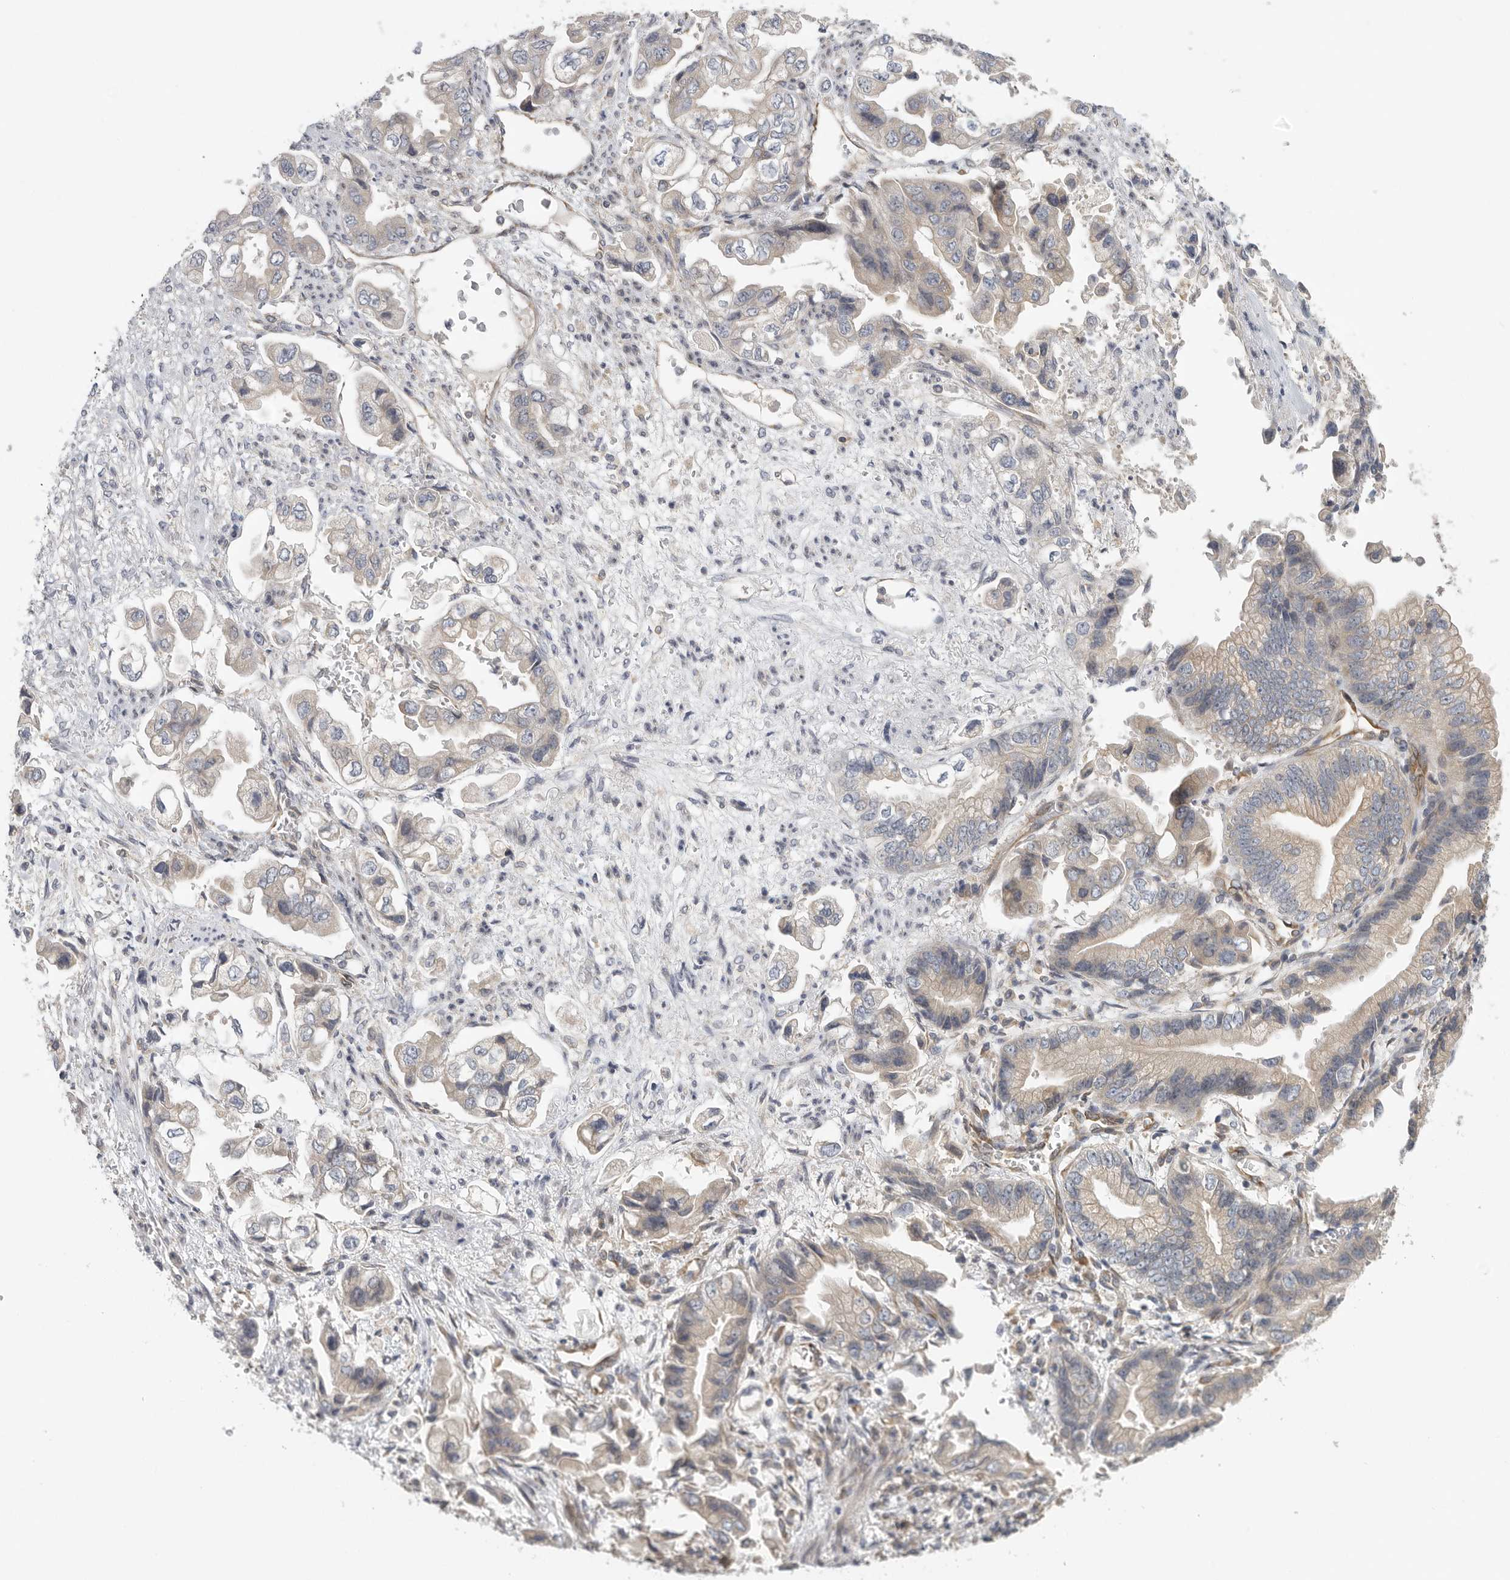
{"staining": {"intensity": "weak", "quantity": "<25%", "location": "cytoplasmic/membranous"}, "tissue": "stomach cancer", "cell_type": "Tumor cells", "image_type": "cancer", "snomed": [{"axis": "morphology", "description": "Adenocarcinoma, NOS"}, {"axis": "topography", "description": "Stomach"}], "caption": "A histopathology image of stomach cancer stained for a protein reveals no brown staining in tumor cells.", "gene": "BCAP29", "patient": {"sex": "male", "age": 62}}